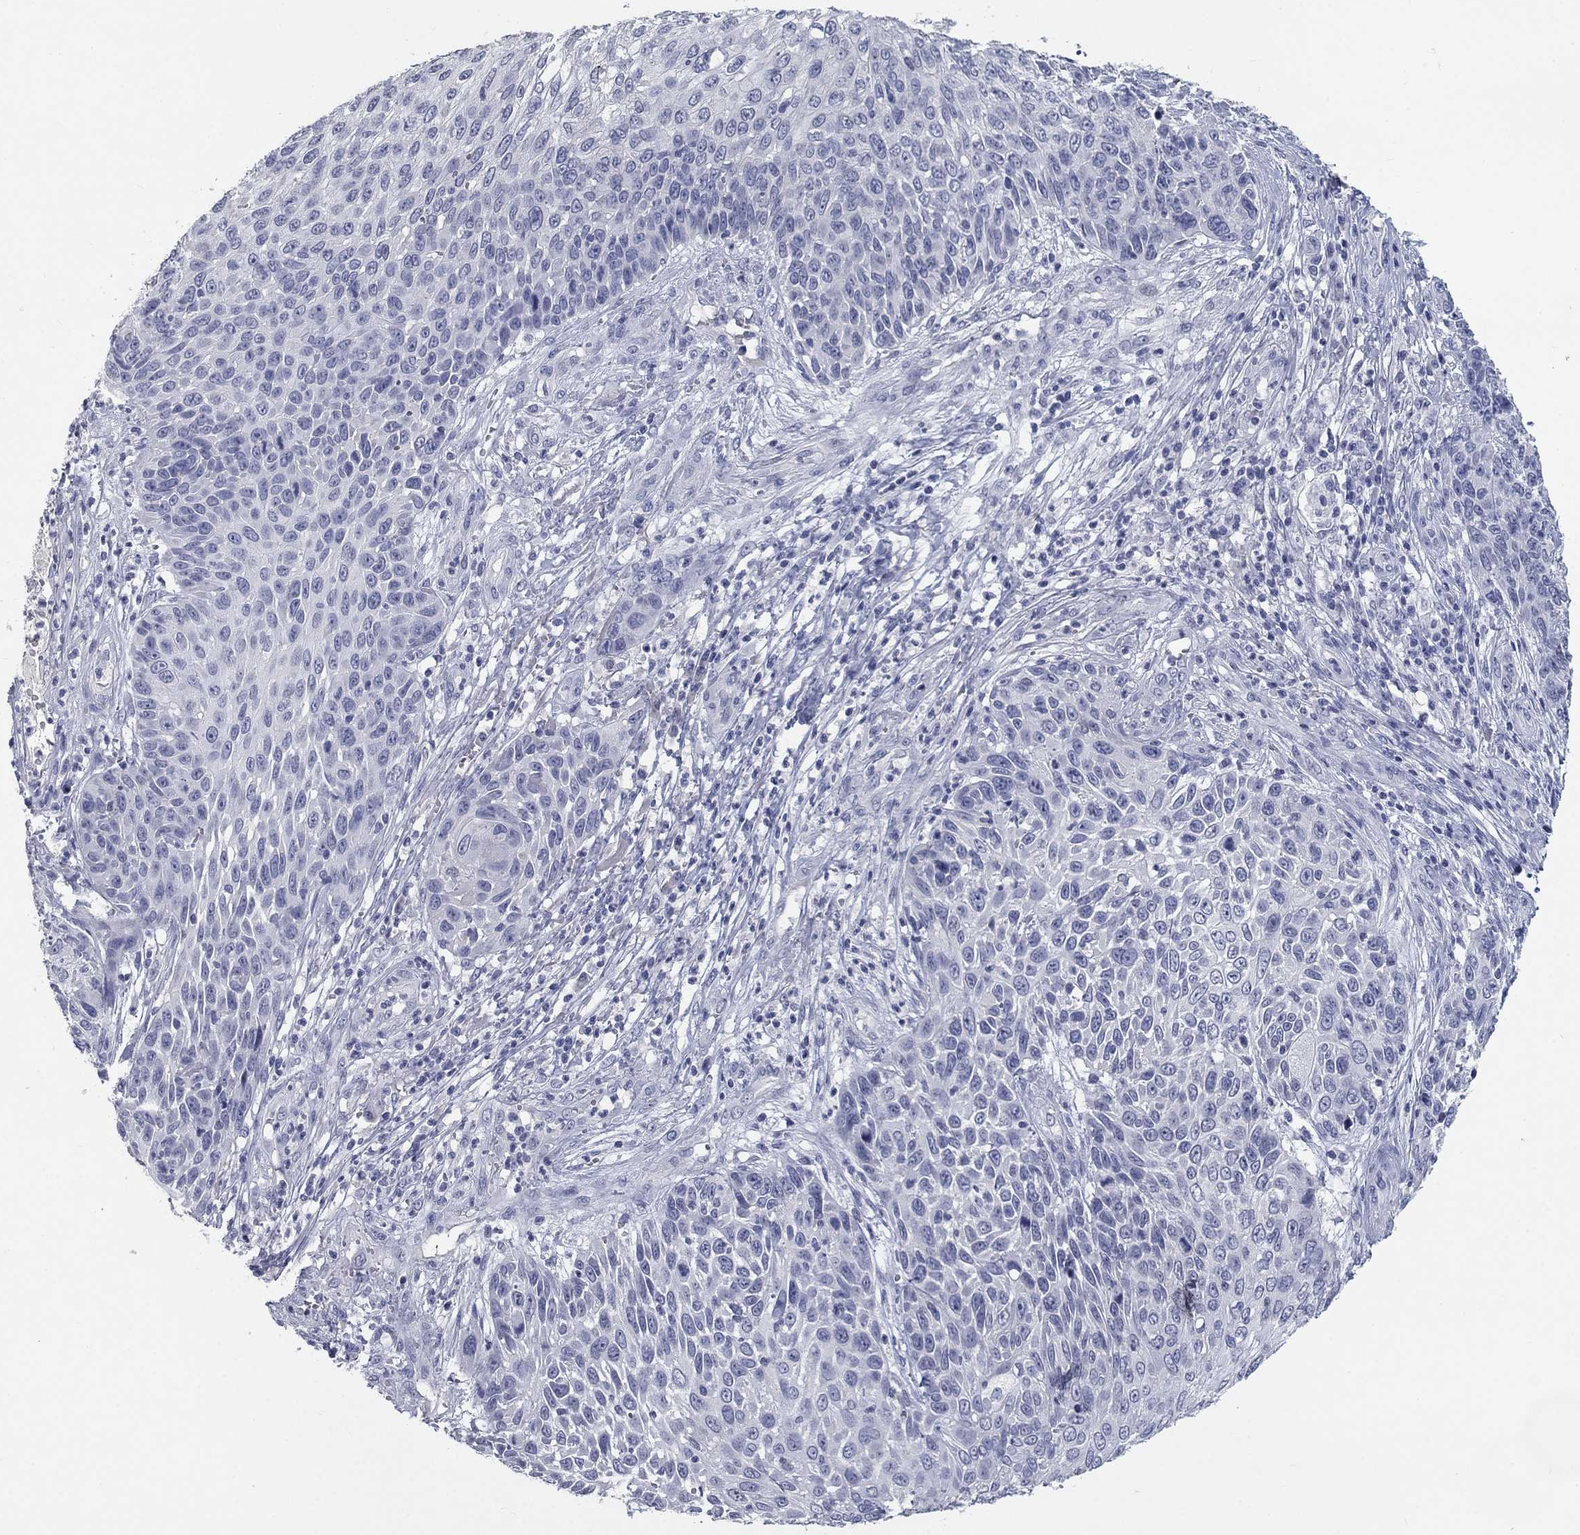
{"staining": {"intensity": "negative", "quantity": "none", "location": "none"}, "tissue": "skin cancer", "cell_type": "Tumor cells", "image_type": "cancer", "snomed": [{"axis": "morphology", "description": "Squamous cell carcinoma, NOS"}, {"axis": "topography", "description": "Skin"}], "caption": "This histopathology image is of skin cancer stained with immunohistochemistry (IHC) to label a protein in brown with the nuclei are counter-stained blue. There is no positivity in tumor cells.", "gene": "ELAVL4", "patient": {"sex": "male", "age": 92}}